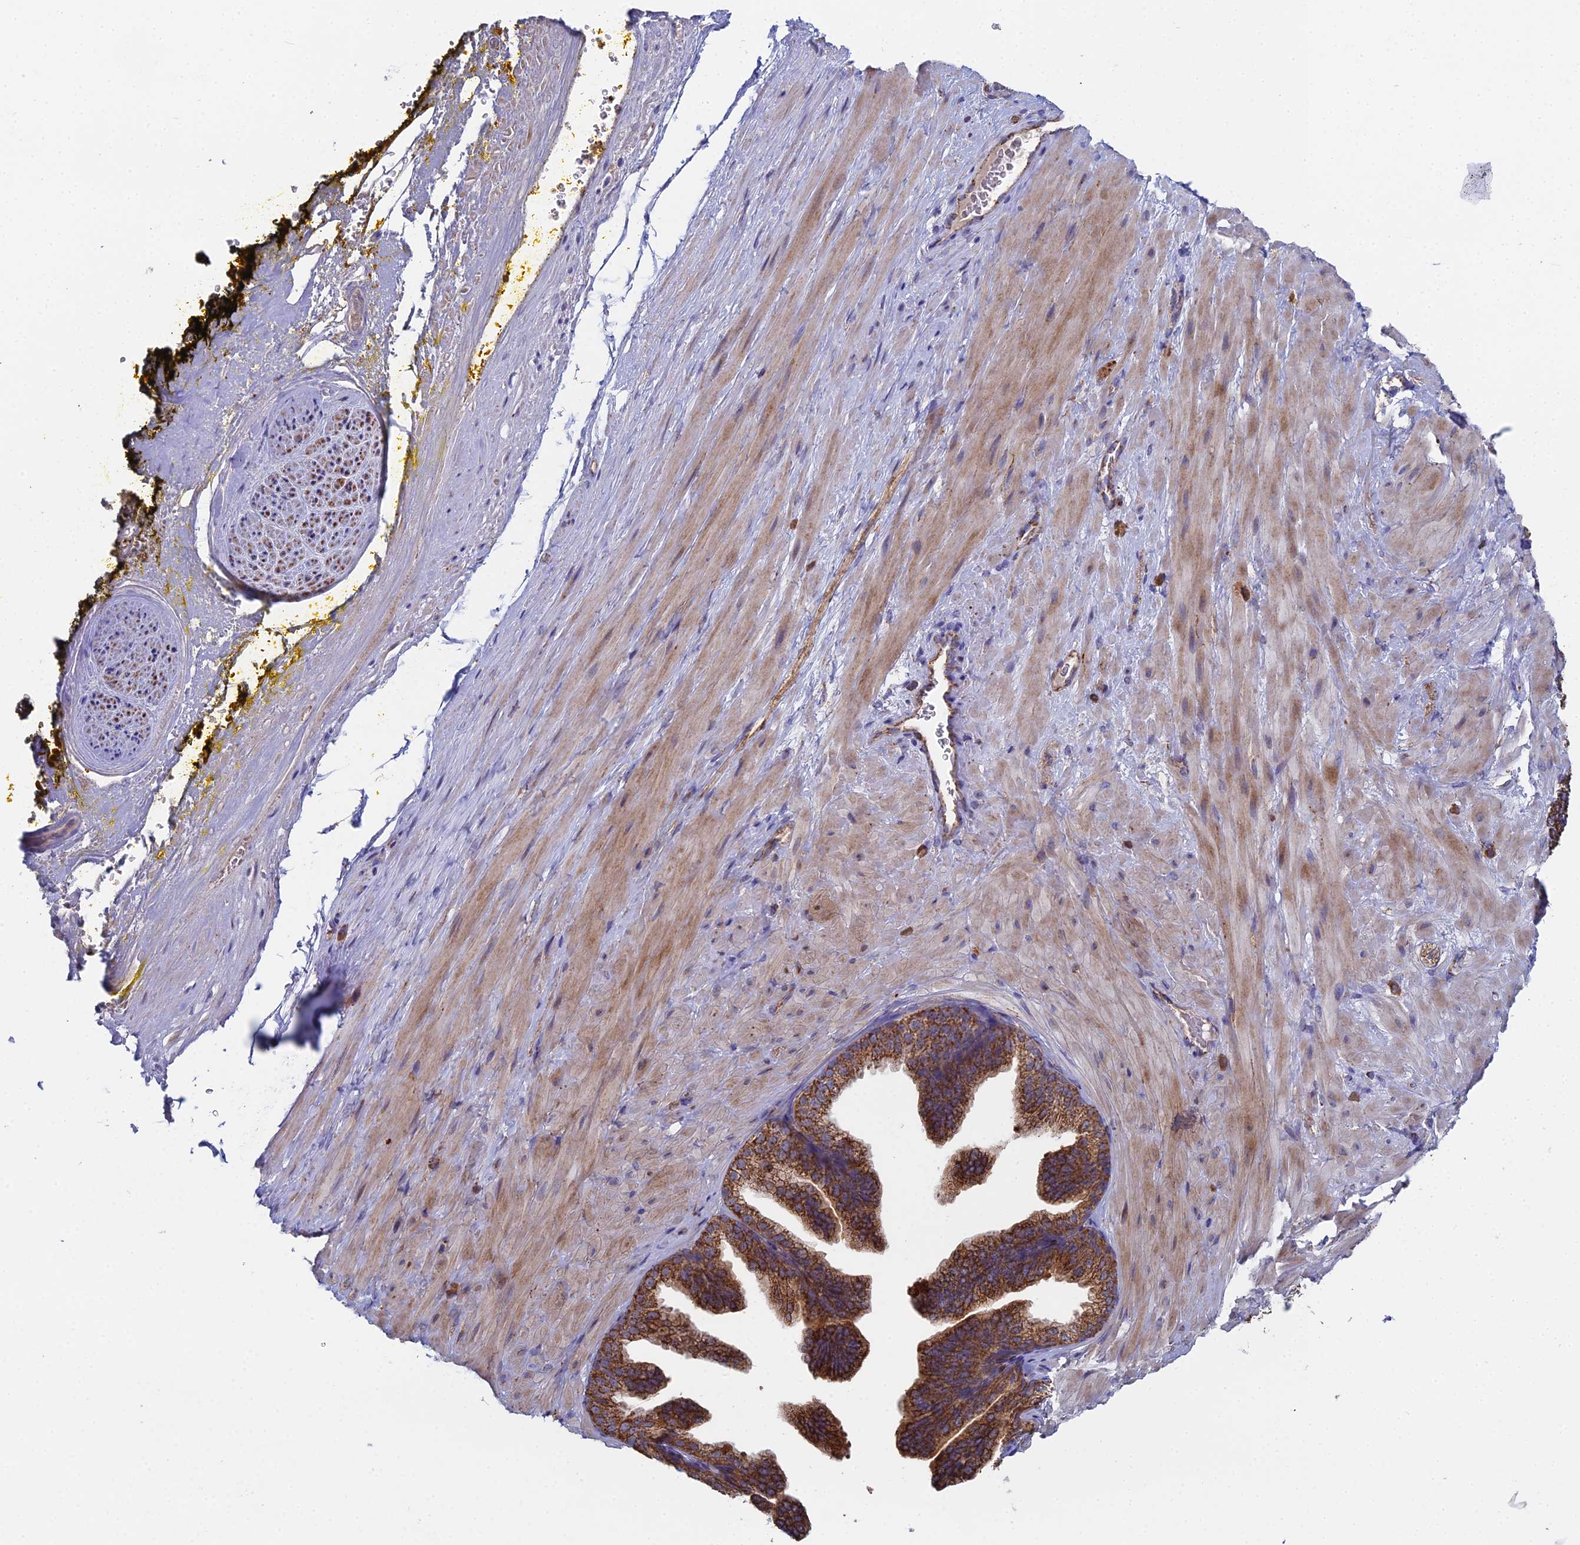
{"staining": {"intensity": "weak", "quantity": "<25%", "location": "cytoplasmic/membranous"}, "tissue": "adipose tissue", "cell_type": "Adipocytes", "image_type": "normal", "snomed": [{"axis": "morphology", "description": "Normal tissue, NOS"}, {"axis": "morphology", "description": "Adenocarcinoma, Low grade"}, {"axis": "topography", "description": "Prostate"}, {"axis": "topography", "description": "Peripheral nerve tissue"}], "caption": "IHC of unremarkable adipose tissue displays no expression in adipocytes.", "gene": "SPOCK2", "patient": {"sex": "male", "age": 63}}